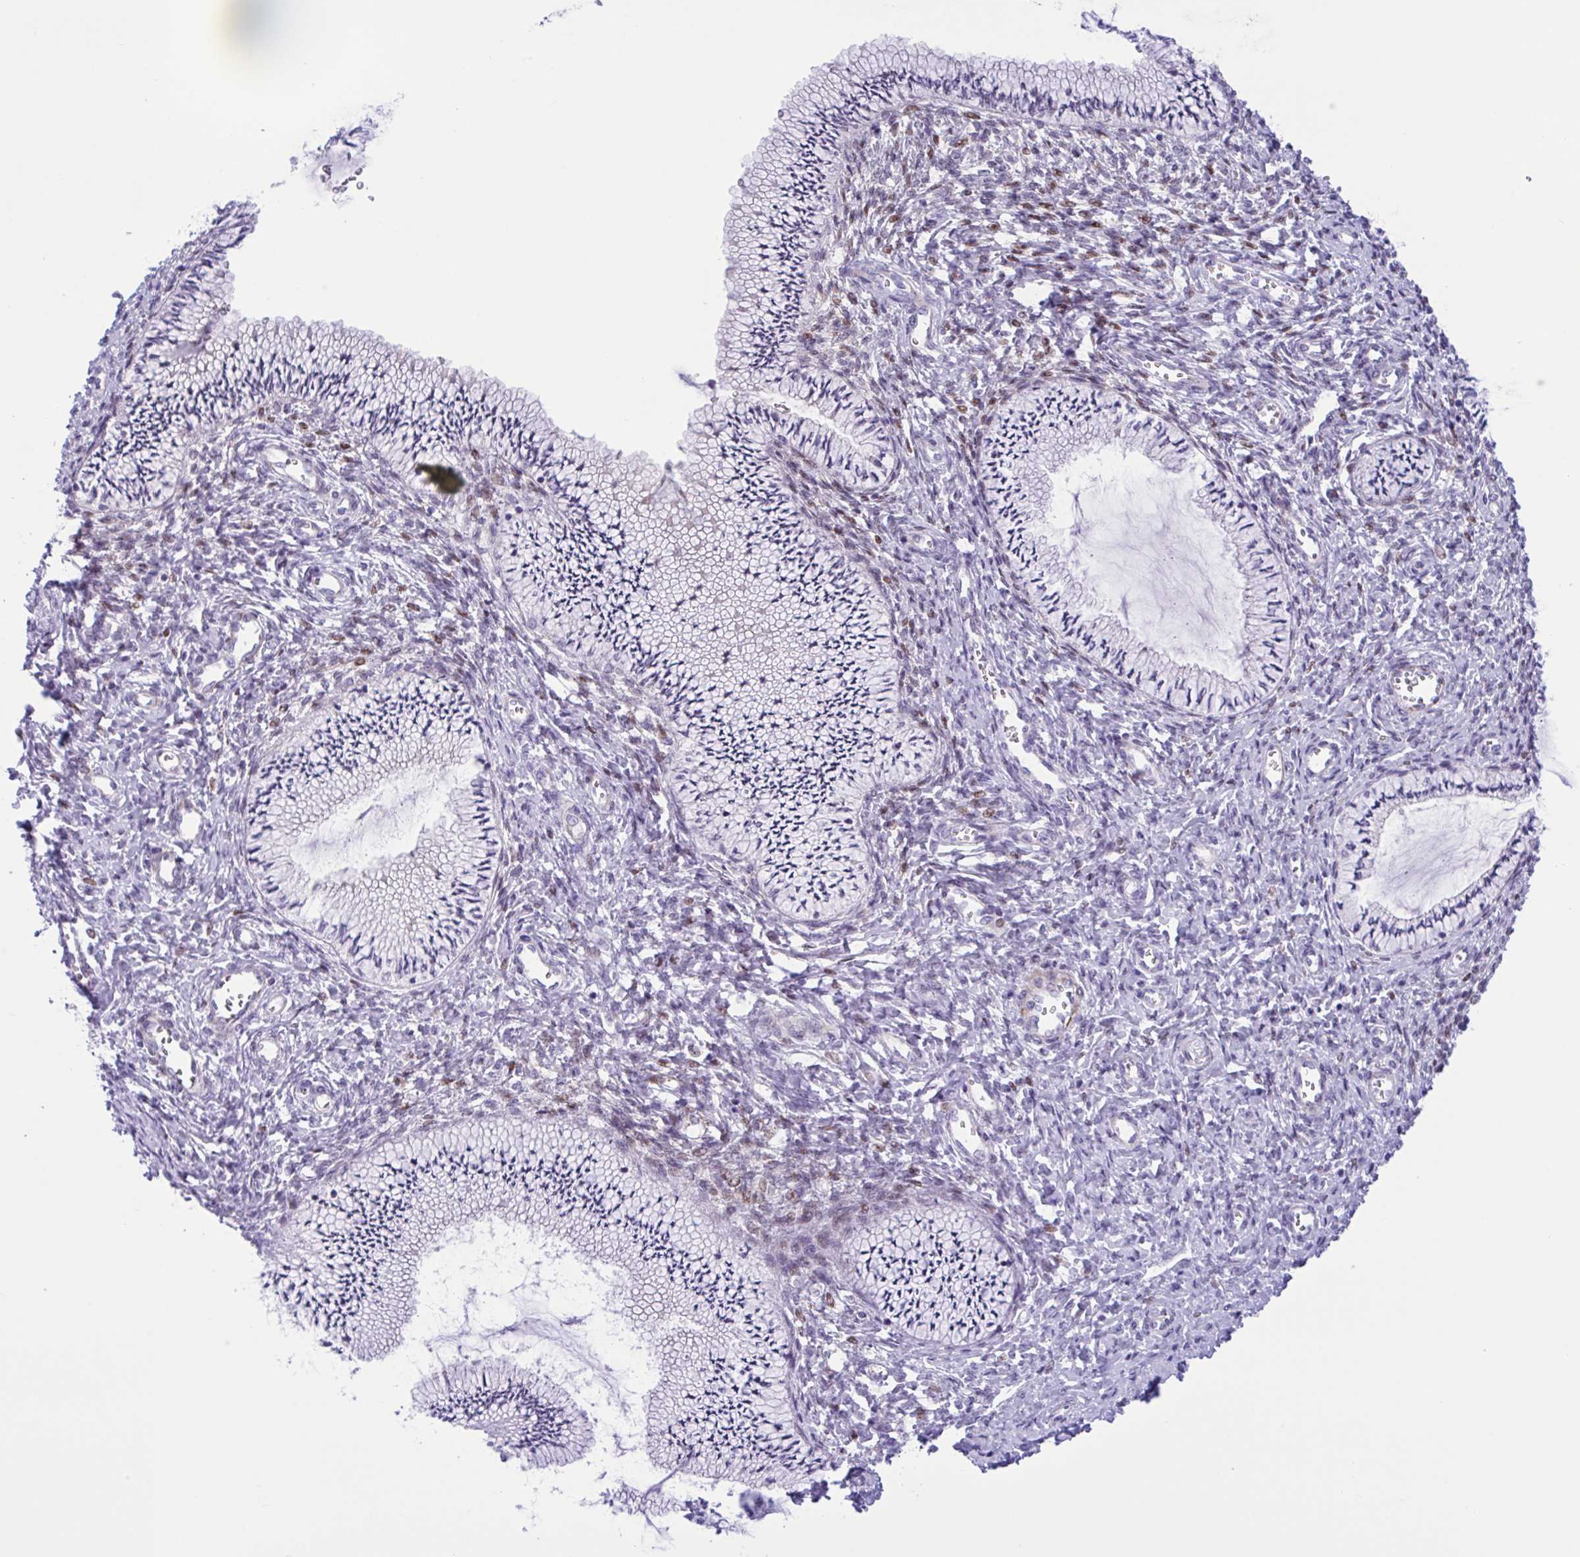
{"staining": {"intensity": "negative", "quantity": "none", "location": "none"}, "tissue": "cervix", "cell_type": "Glandular cells", "image_type": "normal", "snomed": [{"axis": "morphology", "description": "Normal tissue, NOS"}, {"axis": "topography", "description": "Cervix"}], "caption": "This is an IHC image of normal cervix. There is no expression in glandular cells.", "gene": "AHCYL2", "patient": {"sex": "female", "age": 24}}